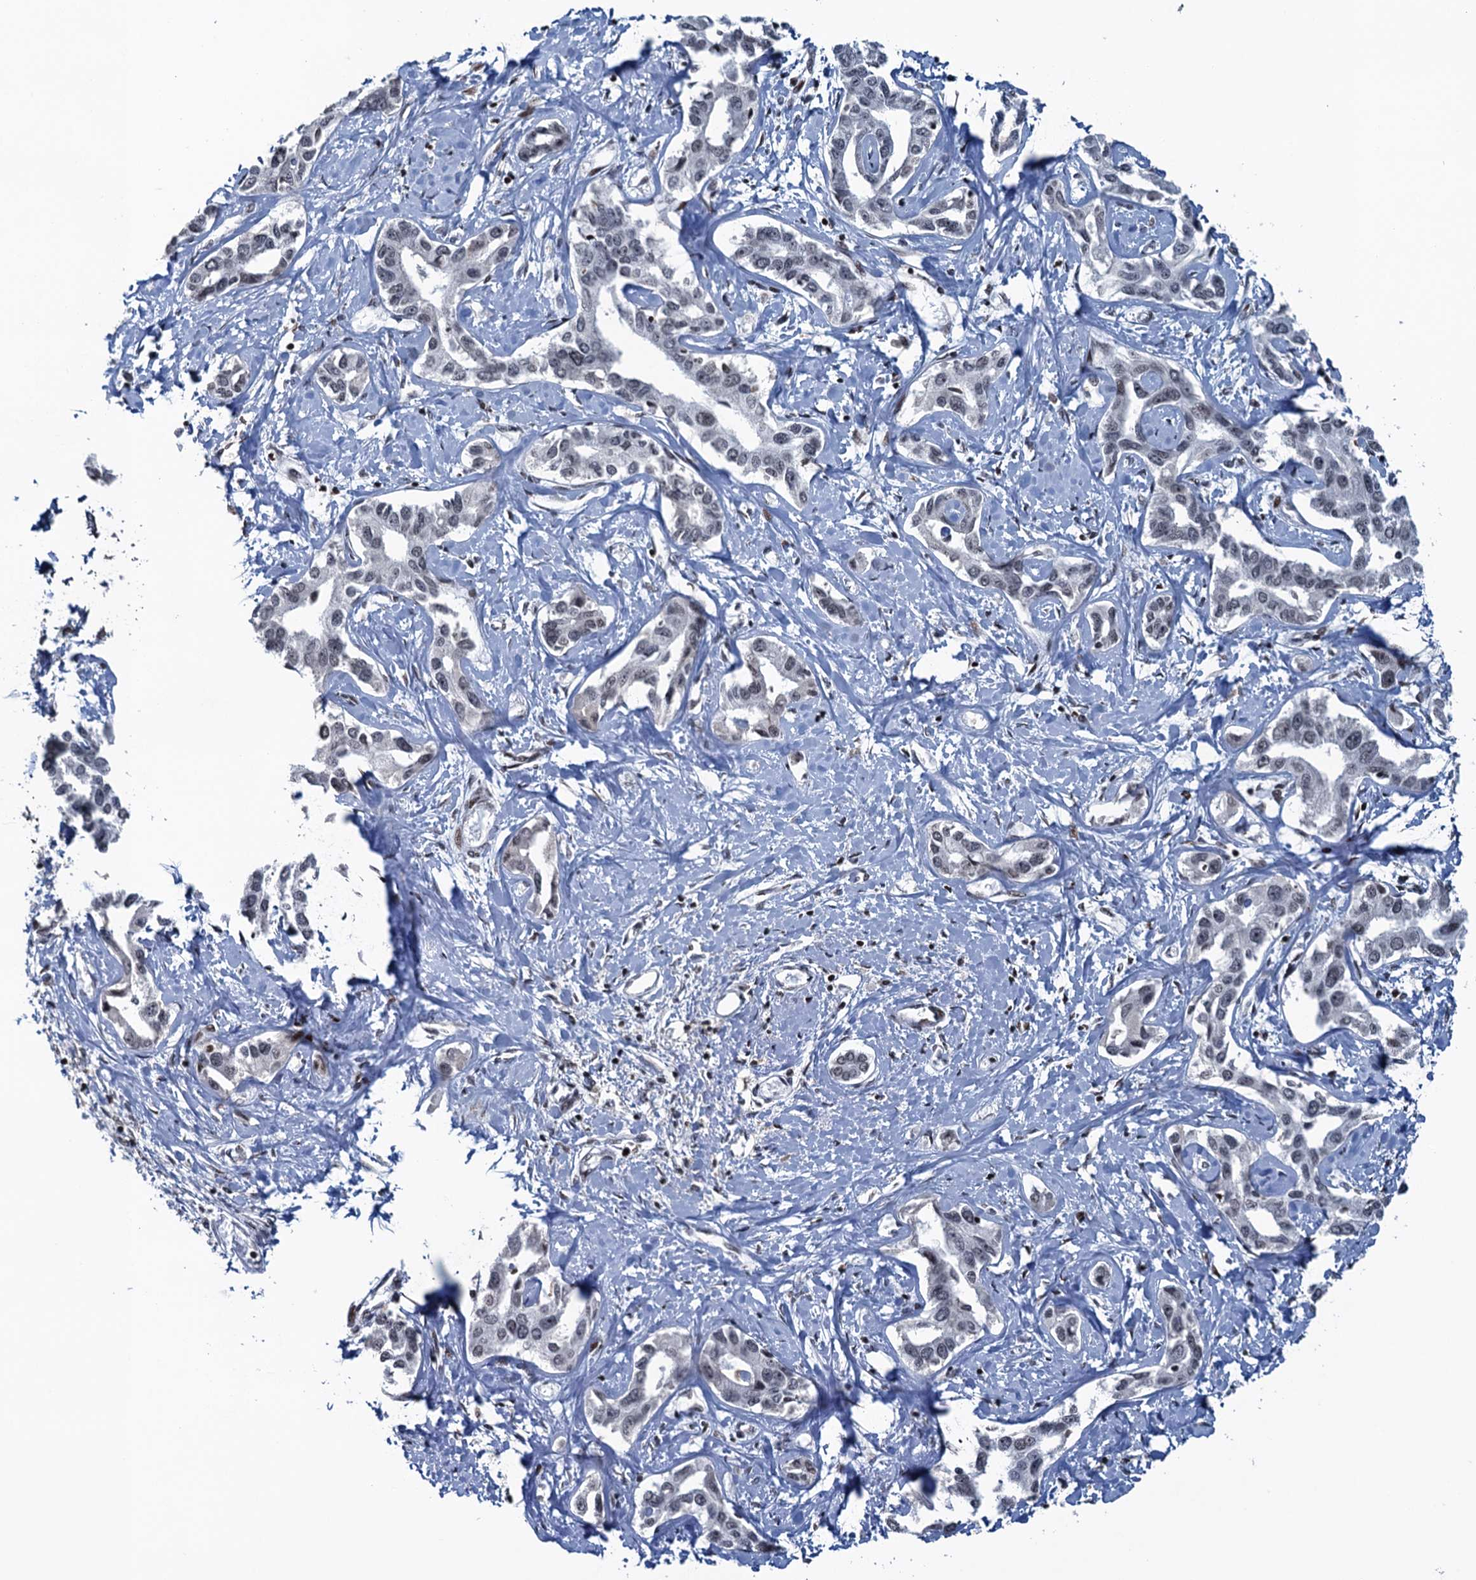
{"staining": {"intensity": "negative", "quantity": "none", "location": "none"}, "tissue": "liver cancer", "cell_type": "Tumor cells", "image_type": "cancer", "snomed": [{"axis": "morphology", "description": "Cholangiocarcinoma"}, {"axis": "topography", "description": "Liver"}], "caption": "This is a image of immunohistochemistry staining of liver cancer, which shows no expression in tumor cells.", "gene": "FYB1", "patient": {"sex": "male", "age": 59}}